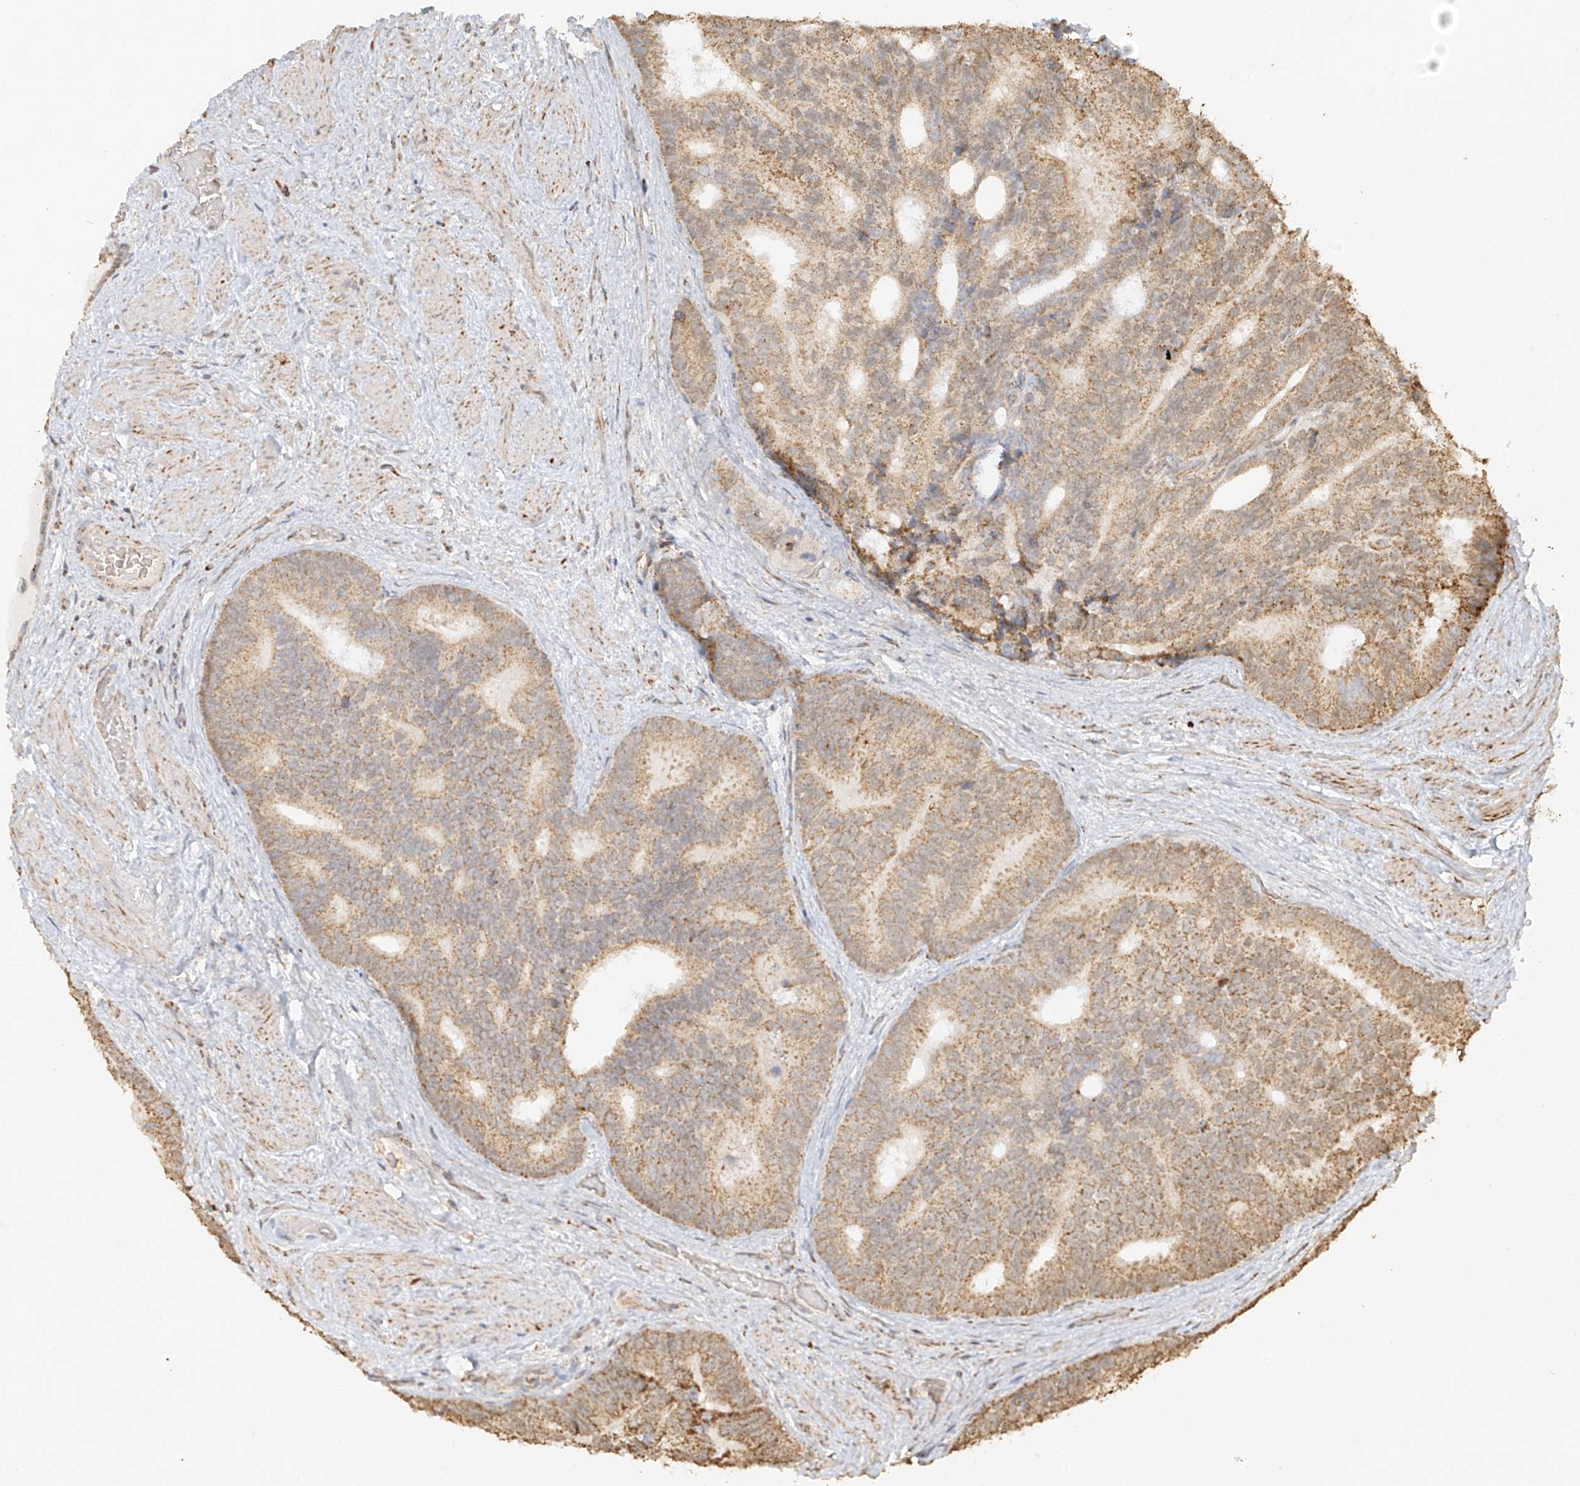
{"staining": {"intensity": "weak", "quantity": ">75%", "location": "cytoplasmic/membranous"}, "tissue": "prostate cancer", "cell_type": "Tumor cells", "image_type": "cancer", "snomed": [{"axis": "morphology", "description": "Adenocarcinoma, Low grade"}, {"axis": "topography", "description": "Prostate"}], "caption": "High-power microscopy captured an immunohistochemistry (IHC) histopathology image of prostate cancer, revealing weak cytoplasmic/membranous expression in approximately >75% of tumor cells.", "gene": "MIPEP", "patient": {"sex": "male", "age": 71}}